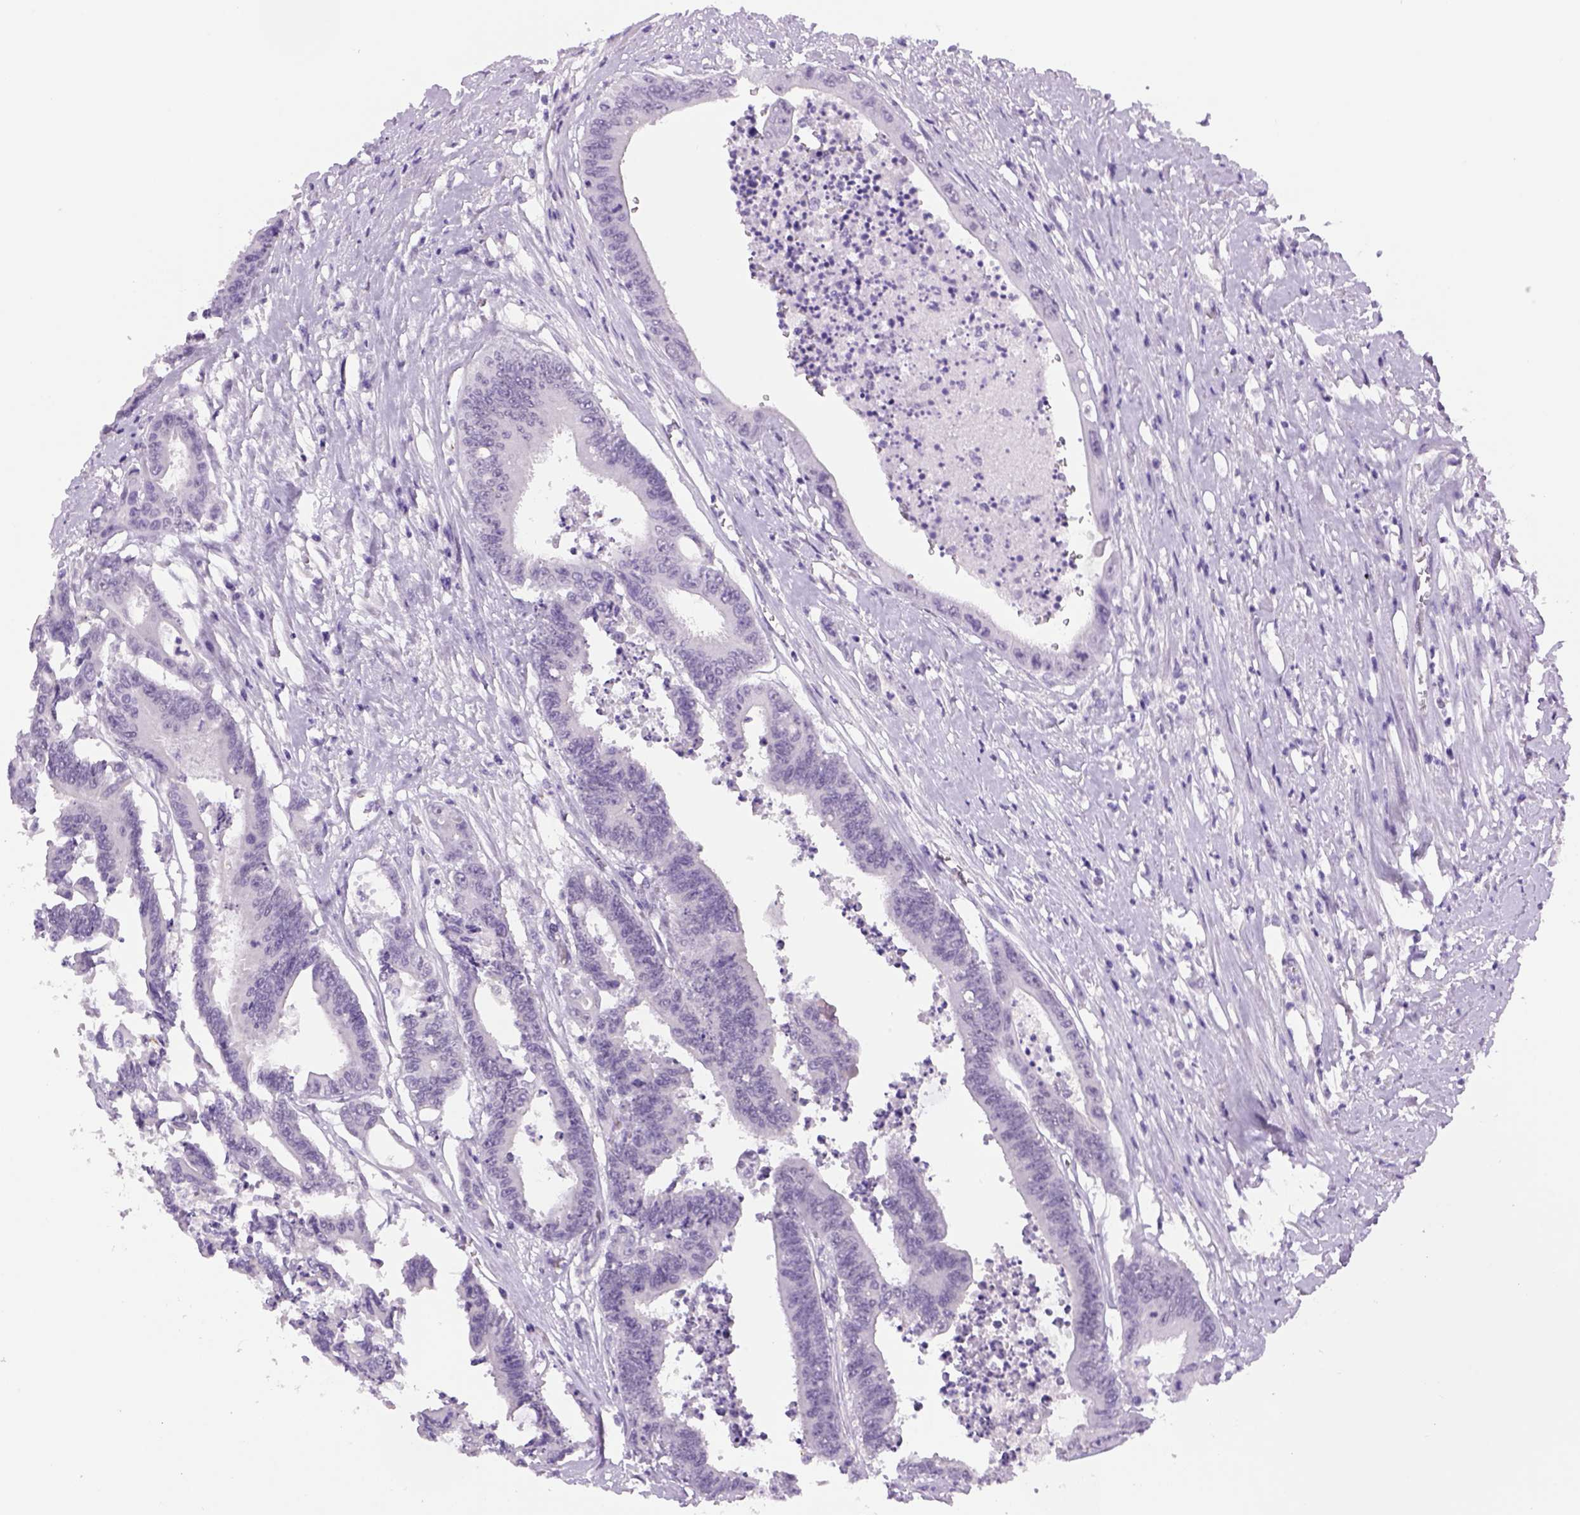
{"staining": {"intensity": "negative", "quantity": "none", "location": "none"}, "tissue": "colorectal cancer", "cell_type": "Tumor cells", "image_type": "cancer", "snomed": [{"axis": "morphology", "description": "Adenocarcinoma, NOS"}, {"axis": "topography", "description": "Rectum"}], "caption": "Immunohistochemistry (IHC) photomicrograph of colorectal cancer (adenocarcinoma) stained for a protein (brown), which reveals no expression in tumor cells.", "gene": "DBH", "patient": {"sex": "male", "age": 54}}